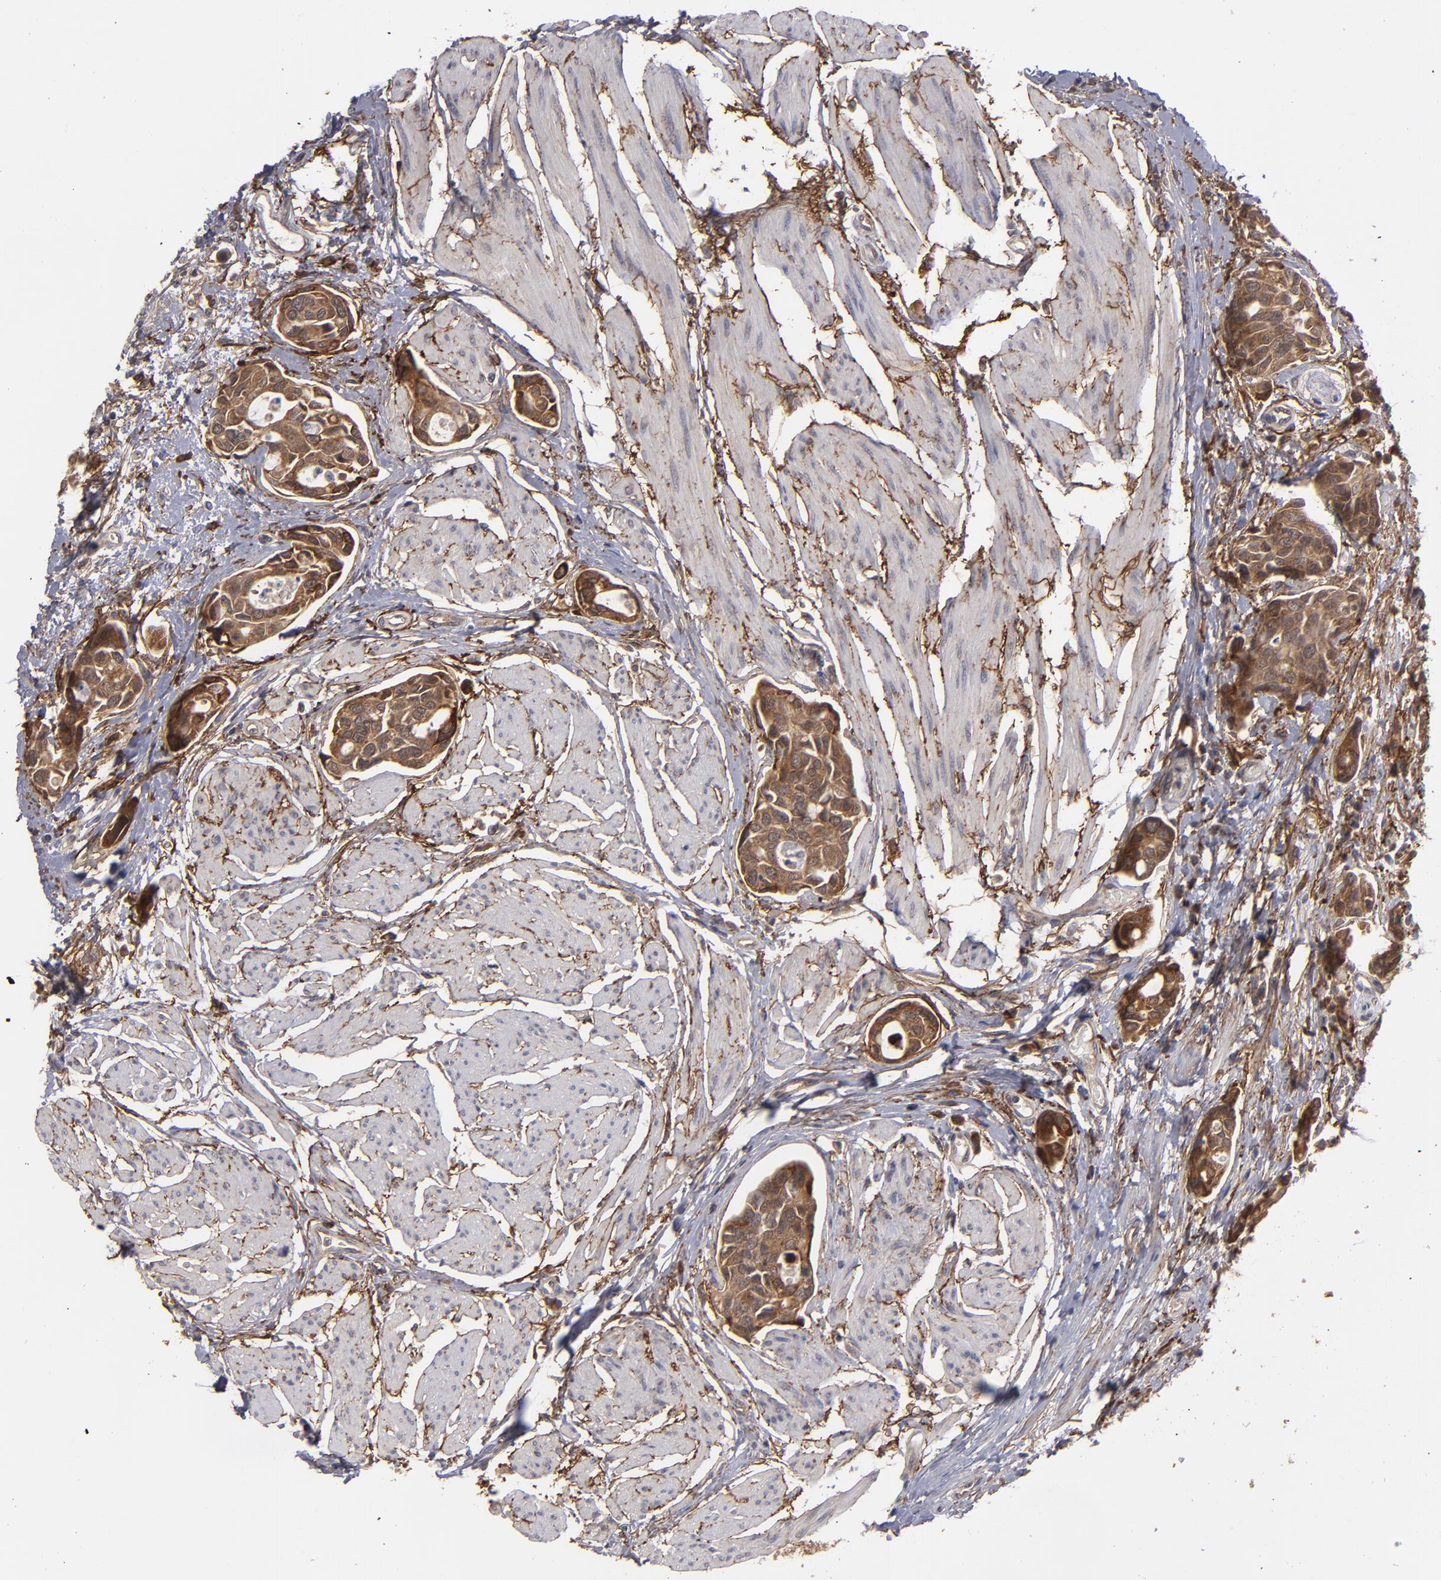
{"staining": {"intensity": "strong", "quantity": ">75%", "location": "cytoplasmic/membranous"}, "tissue": "urothelial cancer", "cell_type": "Tumor cells", "image_type": "cancer", "snomed": [{"axis": "morphology", "description": "Urothelial carcinoma, High grade"}, {"axis": "topography", "description": "Urinary bladder"}], "caption": "Immunohistochemistry micrograph of neoplastic tissue: human urothelial carcinoma (high-grade) stained using immunohistochemistry displays high levels of strong protein expression localized specifically in the cytoplasmic/membranous of tumor cells, appearing as a cytoplasmic/membranous brown color.", "gene": "BMP6", "patient": {"sex": "male", "age": 78}}